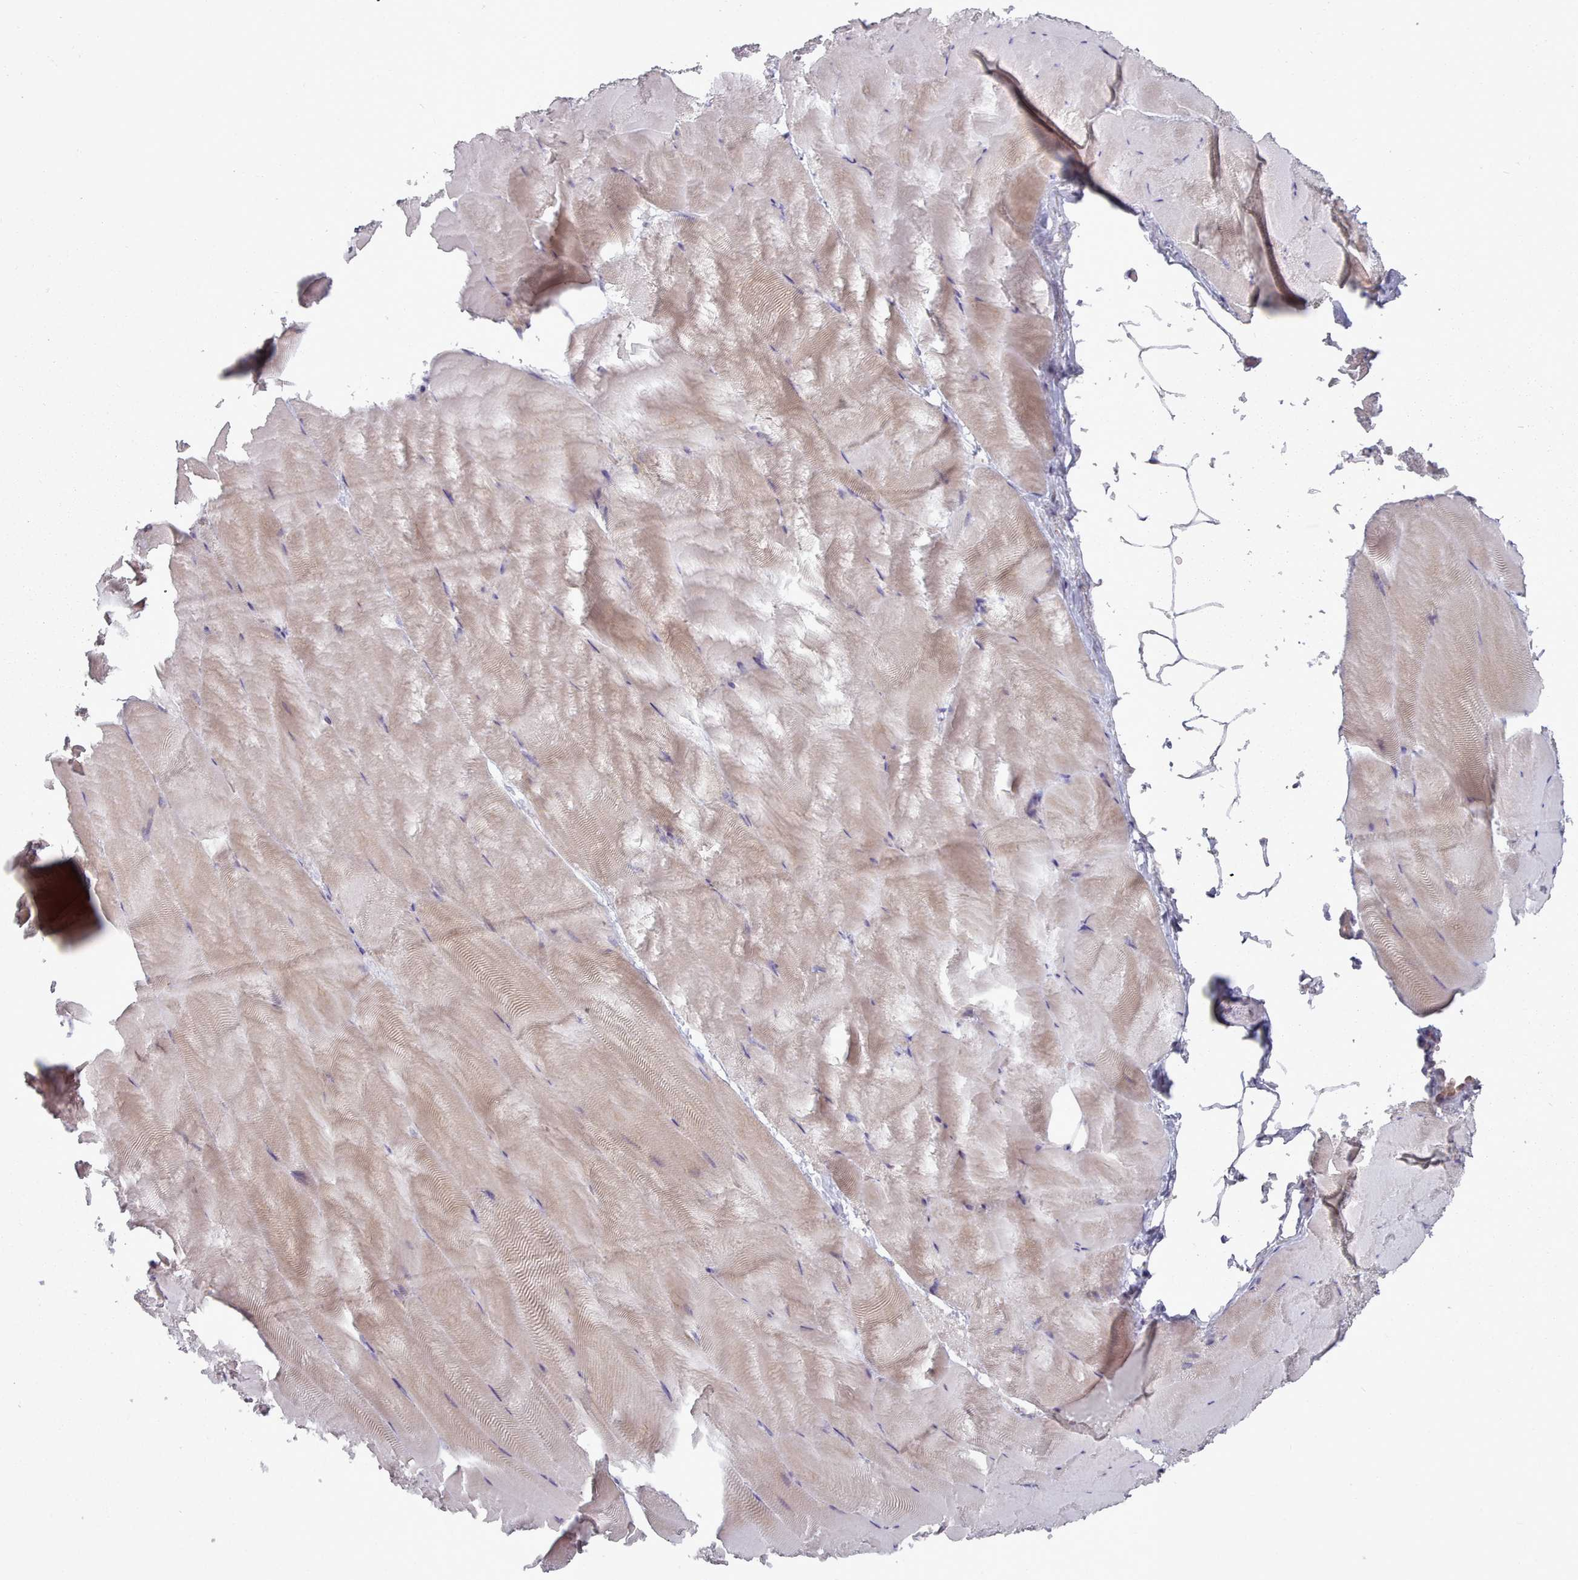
{"staining": {"intensity": "weak", "quantity": "25%-75%", "location": "cytoplasmic/membranous"}, "tissue": "skeletal muscle", "cell_type": "Myocytes", "image_type": "normal", "snomed": [{"axis": "morphology", "description": "Normal tissue, NOS"}, {"axis": "topography", "description": "Skeletal muscle"}], "caption": "The photomicrograph demonstrates immunohistochemical staining of benign skeletal muscle. There is weak cytoplasmic/membranous positivity is present in approximately 25%-75% of myocytes. (brown staining indicates protein expression, while blue staining denotes nuclei).", "gene": "MAN1B1", "patient": {"sex": "female", "age": 64}}